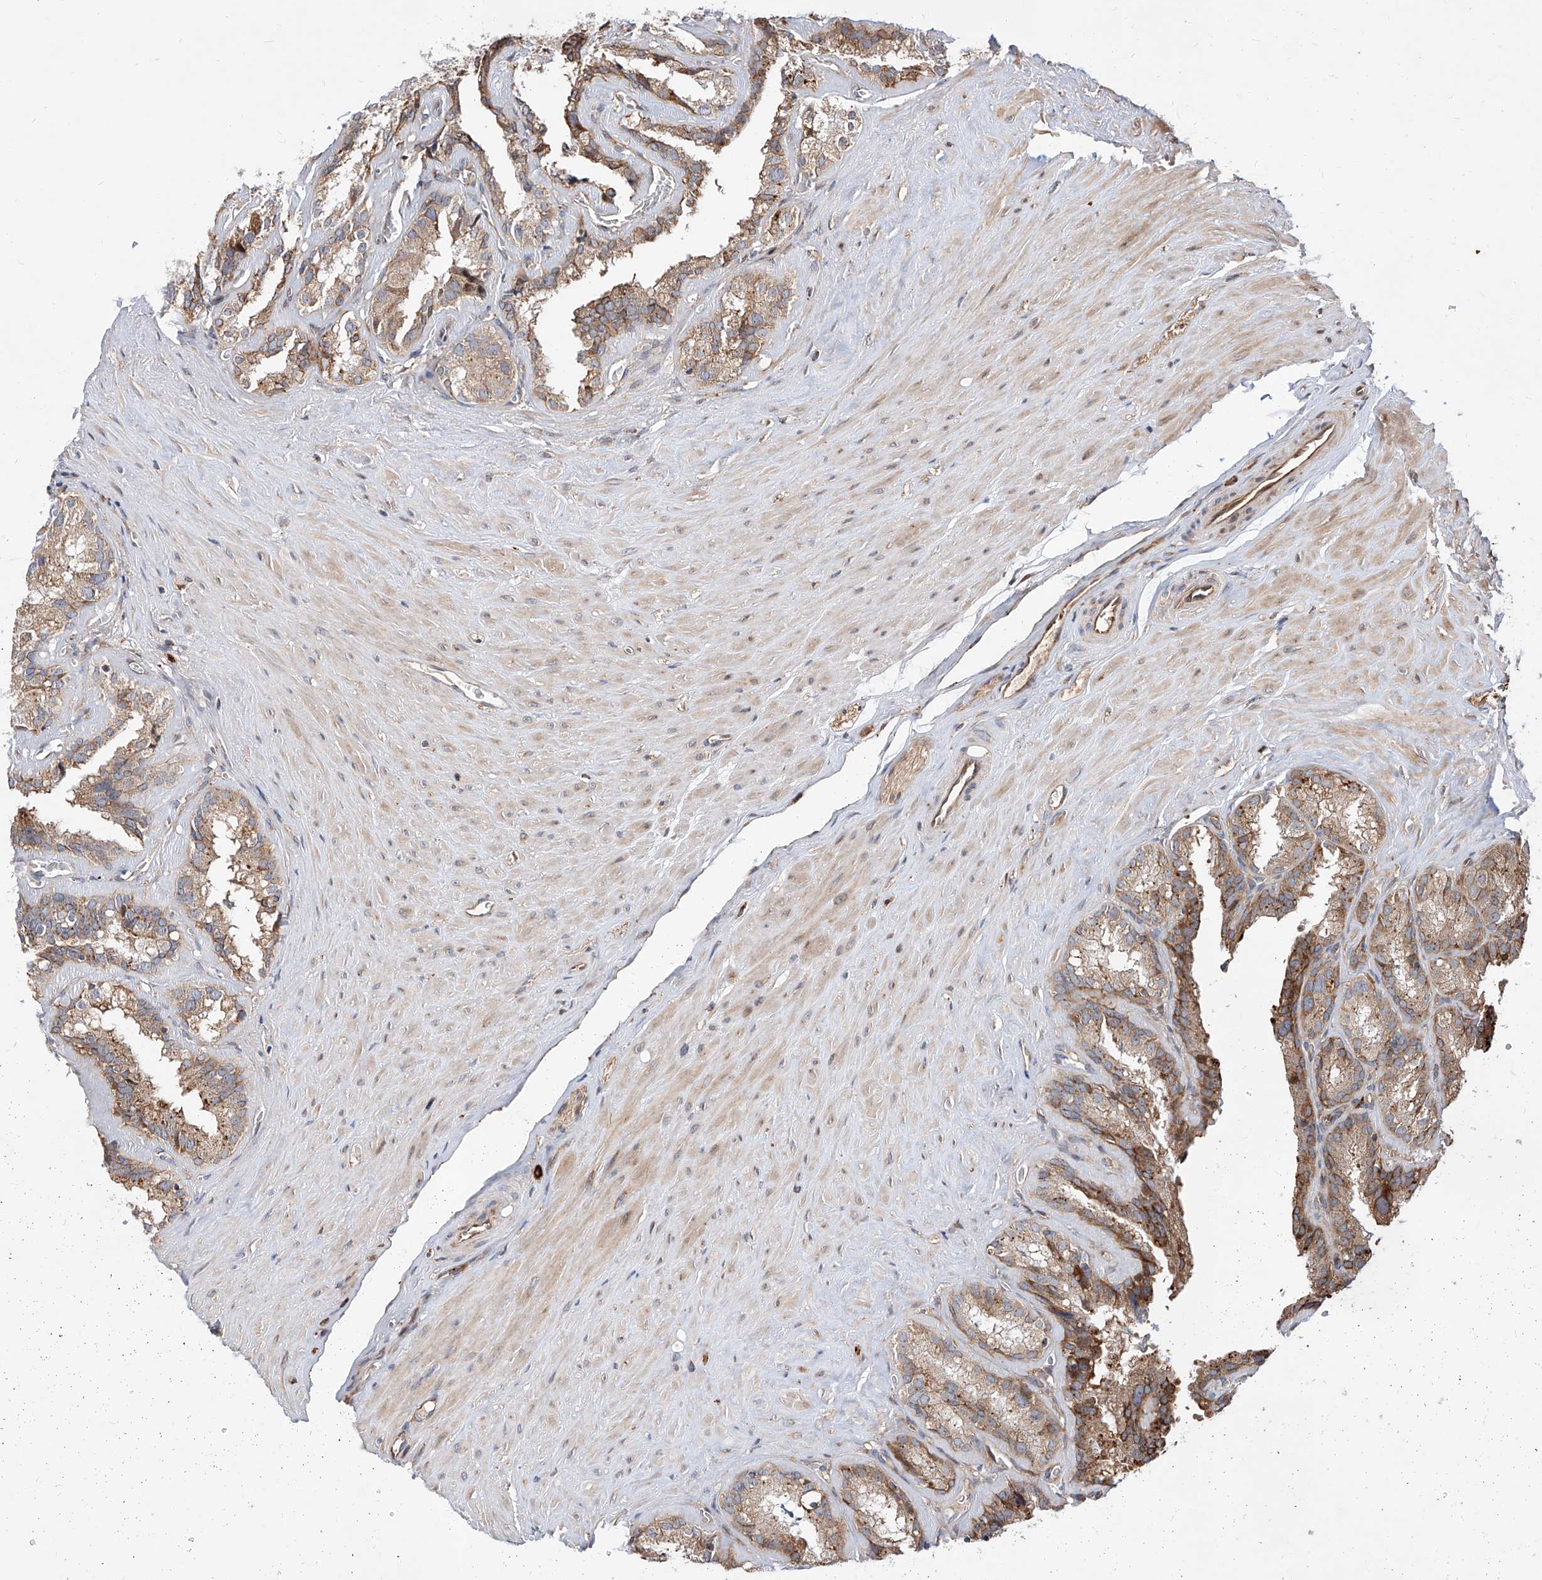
{"staining": {"intensity": "moderate", "quantity": ">75%", "location": "cytoplasmic/membranous"}, "tissue": "seminal vesicle", "cell_type": "Glandular cells", "image_type": "normal", "snomed": [{"axis": "morphology", "description": "Normal tissue, NOS"}, {"axis": "topography", "description": "Prostate"}, {"axis": "topography", "description": "Seminal veicle"}], "caption": "IHC image of normal seminal vesicle stained for a protein (brown), which displays medium levels of moderate cytoplasmic/membranous expression in approximately >75% of glandular cells.", "gene": "DIRAS3", "patient": {"sex": "male", "age": 59}}